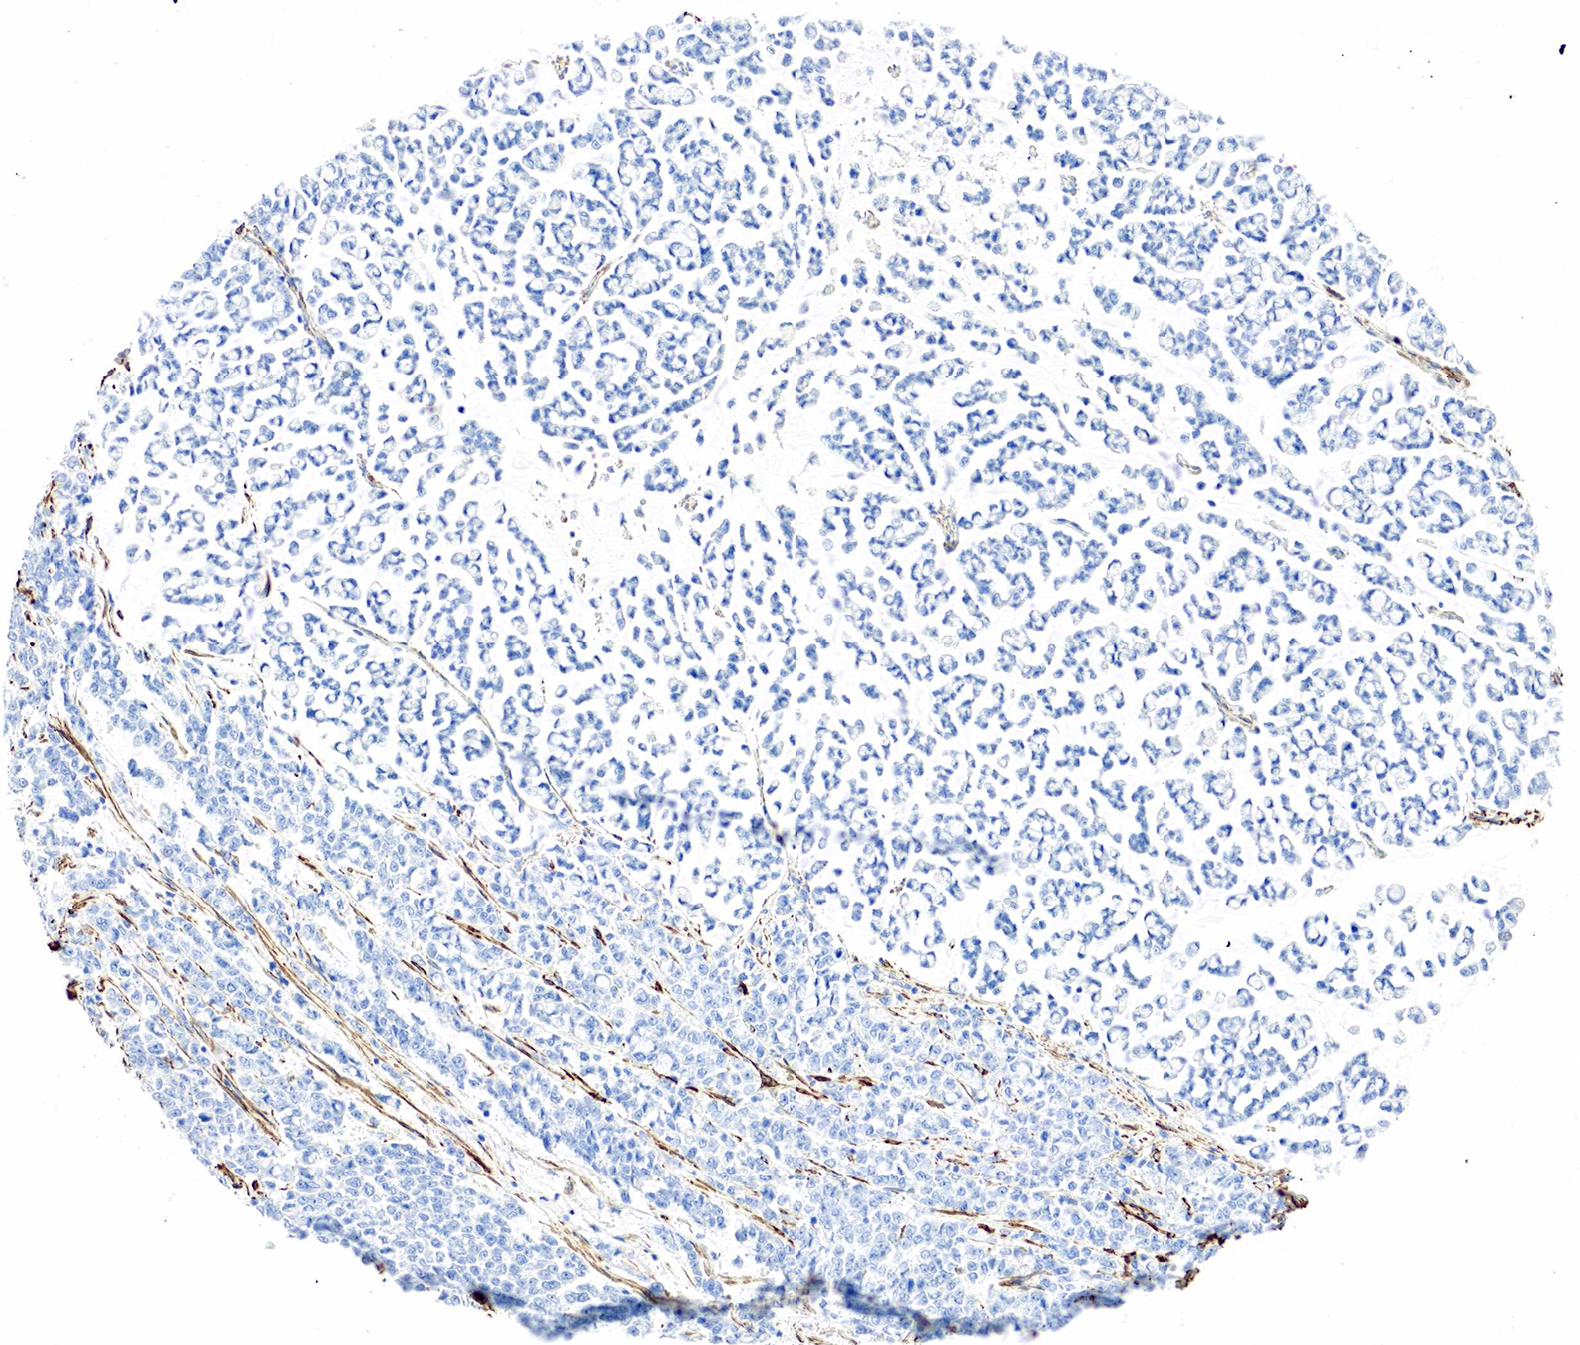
{"staining": {"intensity": "negative", "quantity": "none", "location": "none"}, "tissue": "stomach cancer", "cell_type": "Tumor cells", "image_type": "cancer", "snomed": [{"axis": "morphology", "description": "Adenocarcinoma, NOS"}, {"axis": "topography", "description": "Stomach"}], "caption": "Immunohistochemical staining of stomach cancer demonstrates no significant positivity in tumor cells. (Immunohistochemistry (ihc), brightfield microscopy, high magnification).", "gene": "ACTA1", "patient": {"sex": "male", "age": 72}}